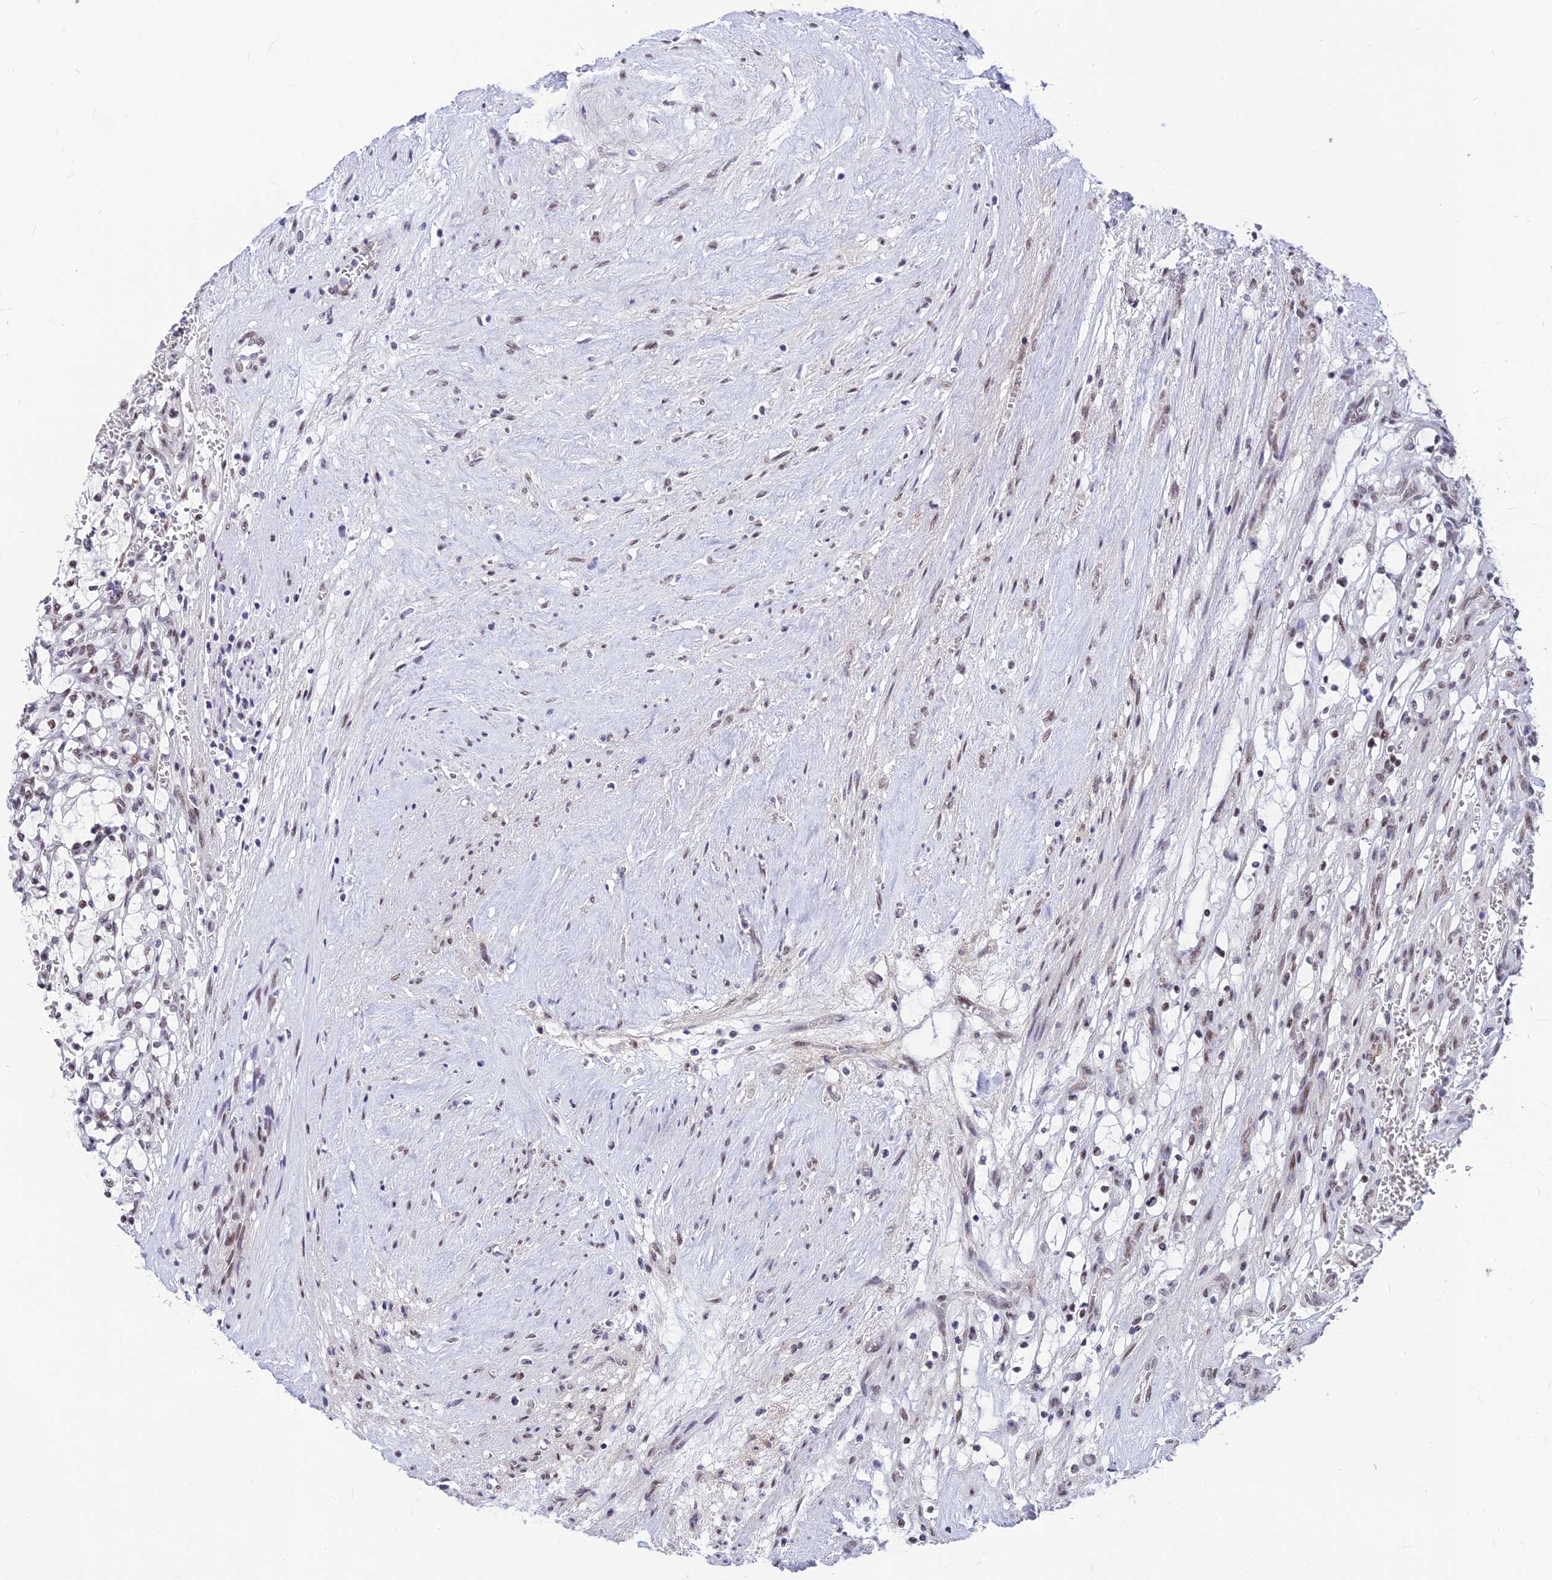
{"staining": {"intensity": "weak", "quantity": "25%-75%", "location": "nuclear"}, "tissue": "renal cancer", "cell_type": "Tumor cells", "image_type": "cancer", "snomed": [{"axis": "morphology", "description": "Adenocarcinoma, NOS"}, {"axis": "topography", "description": "Kidney"}], "caption": "There is low levels of weak nuclear expression in tumor cells of adenocarcinoma (renal), as demonstrated by immunohistochemical staining (brown color).", "gene": "KCTD13", "patient": {"sex": "female", "age": 69}}